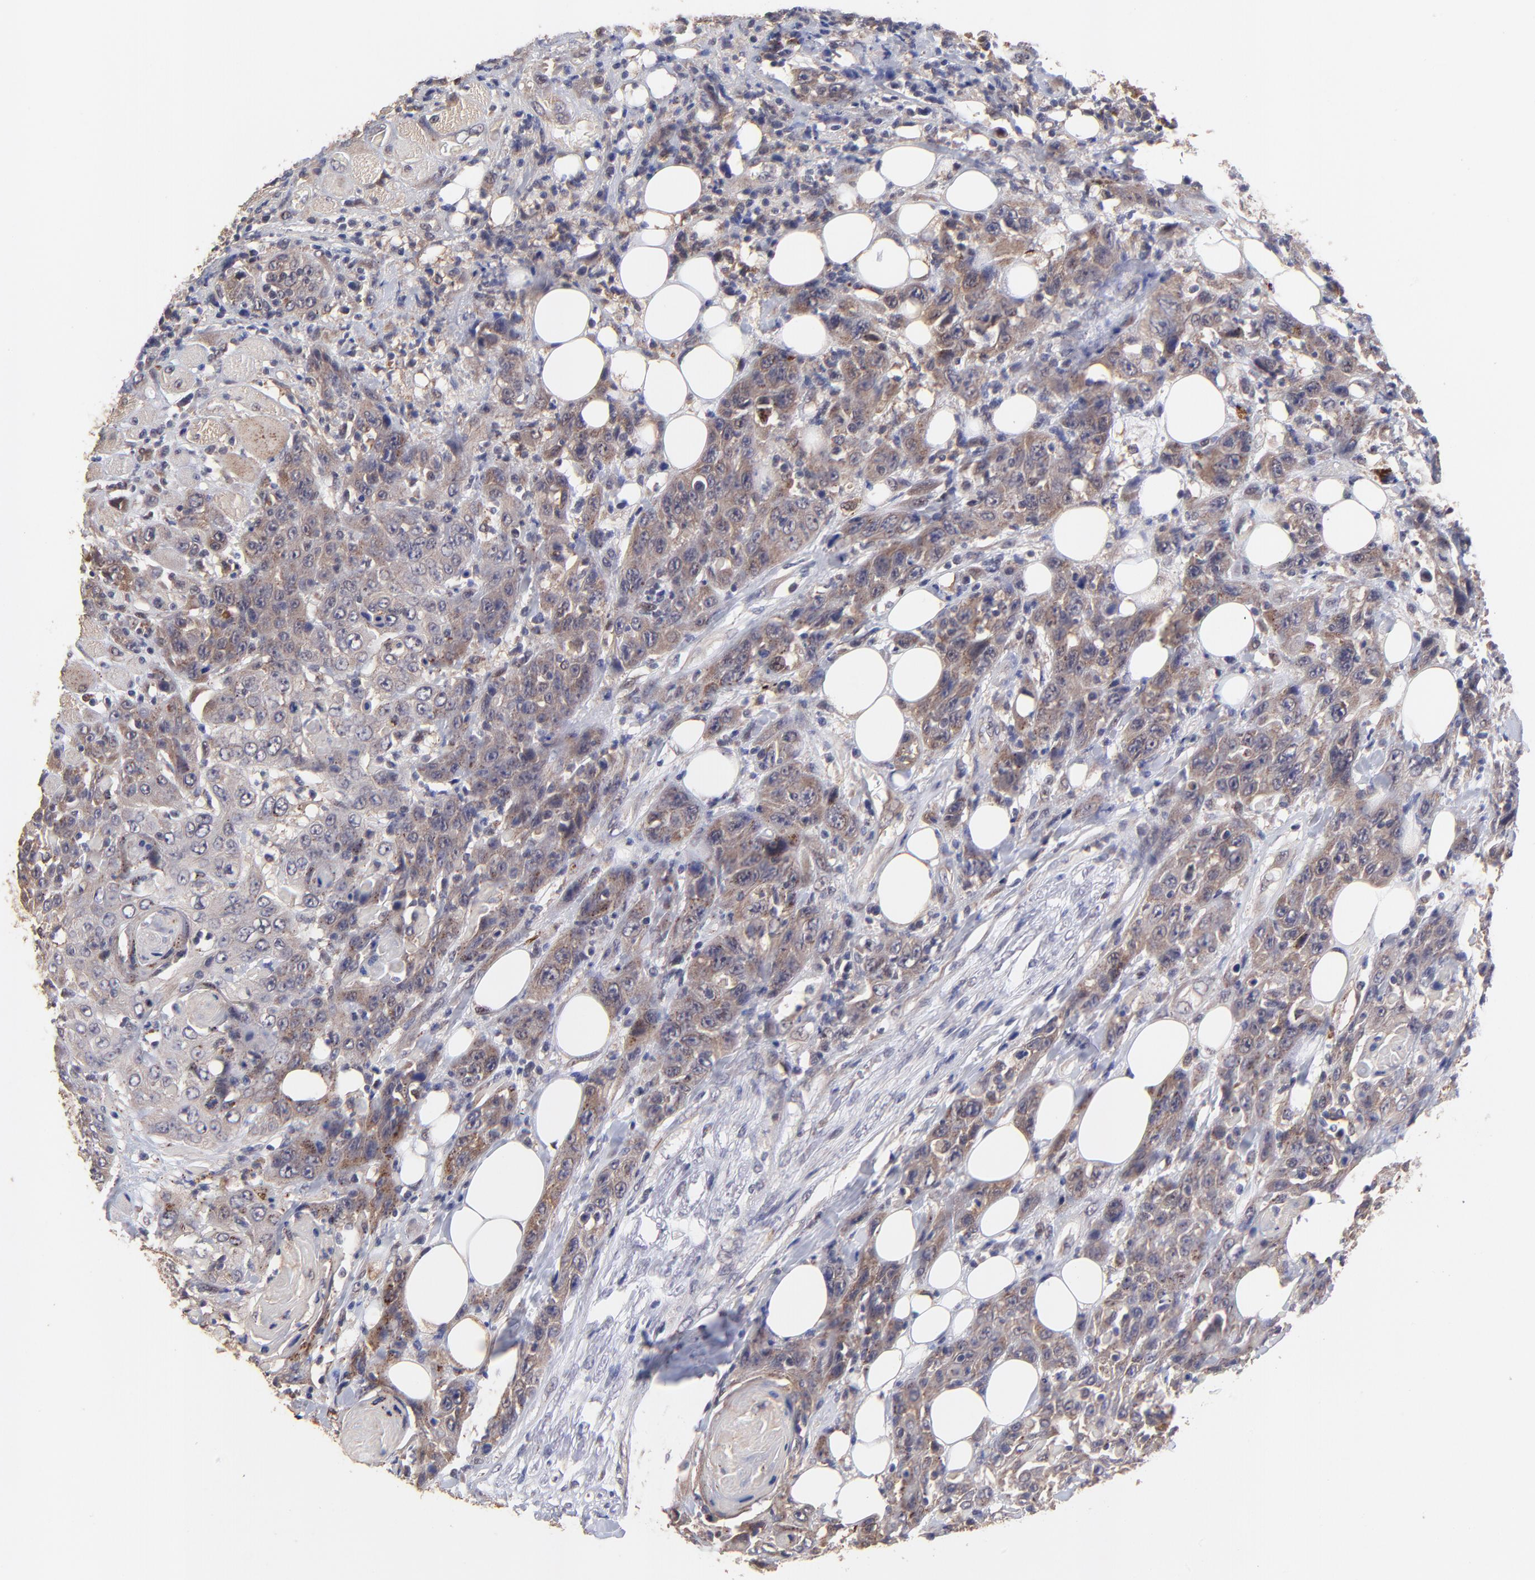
{"staining": {"intensity": "moderate", "quantity": ">75%", "location": "cytoplasmic/membranous"}, "tissue": "head and neck cancer", "cell_type": "Tumor cells", "image_type": "cancer", "snomed": [{"axis": "morphology", "description": "Squamous cell carcinoma, NOS"}, {"axis": "topography", "description": "Head-Neck"}], "caption": "Squamous cell carcinoma (head and neck) stained for a protein (brown) demonstrates moderate cytoplasmic/membranous positive expression in approximately >75% of tumor cells.", "gene": "ZNF747", "patient": {"sex": "female", "age": 84}}